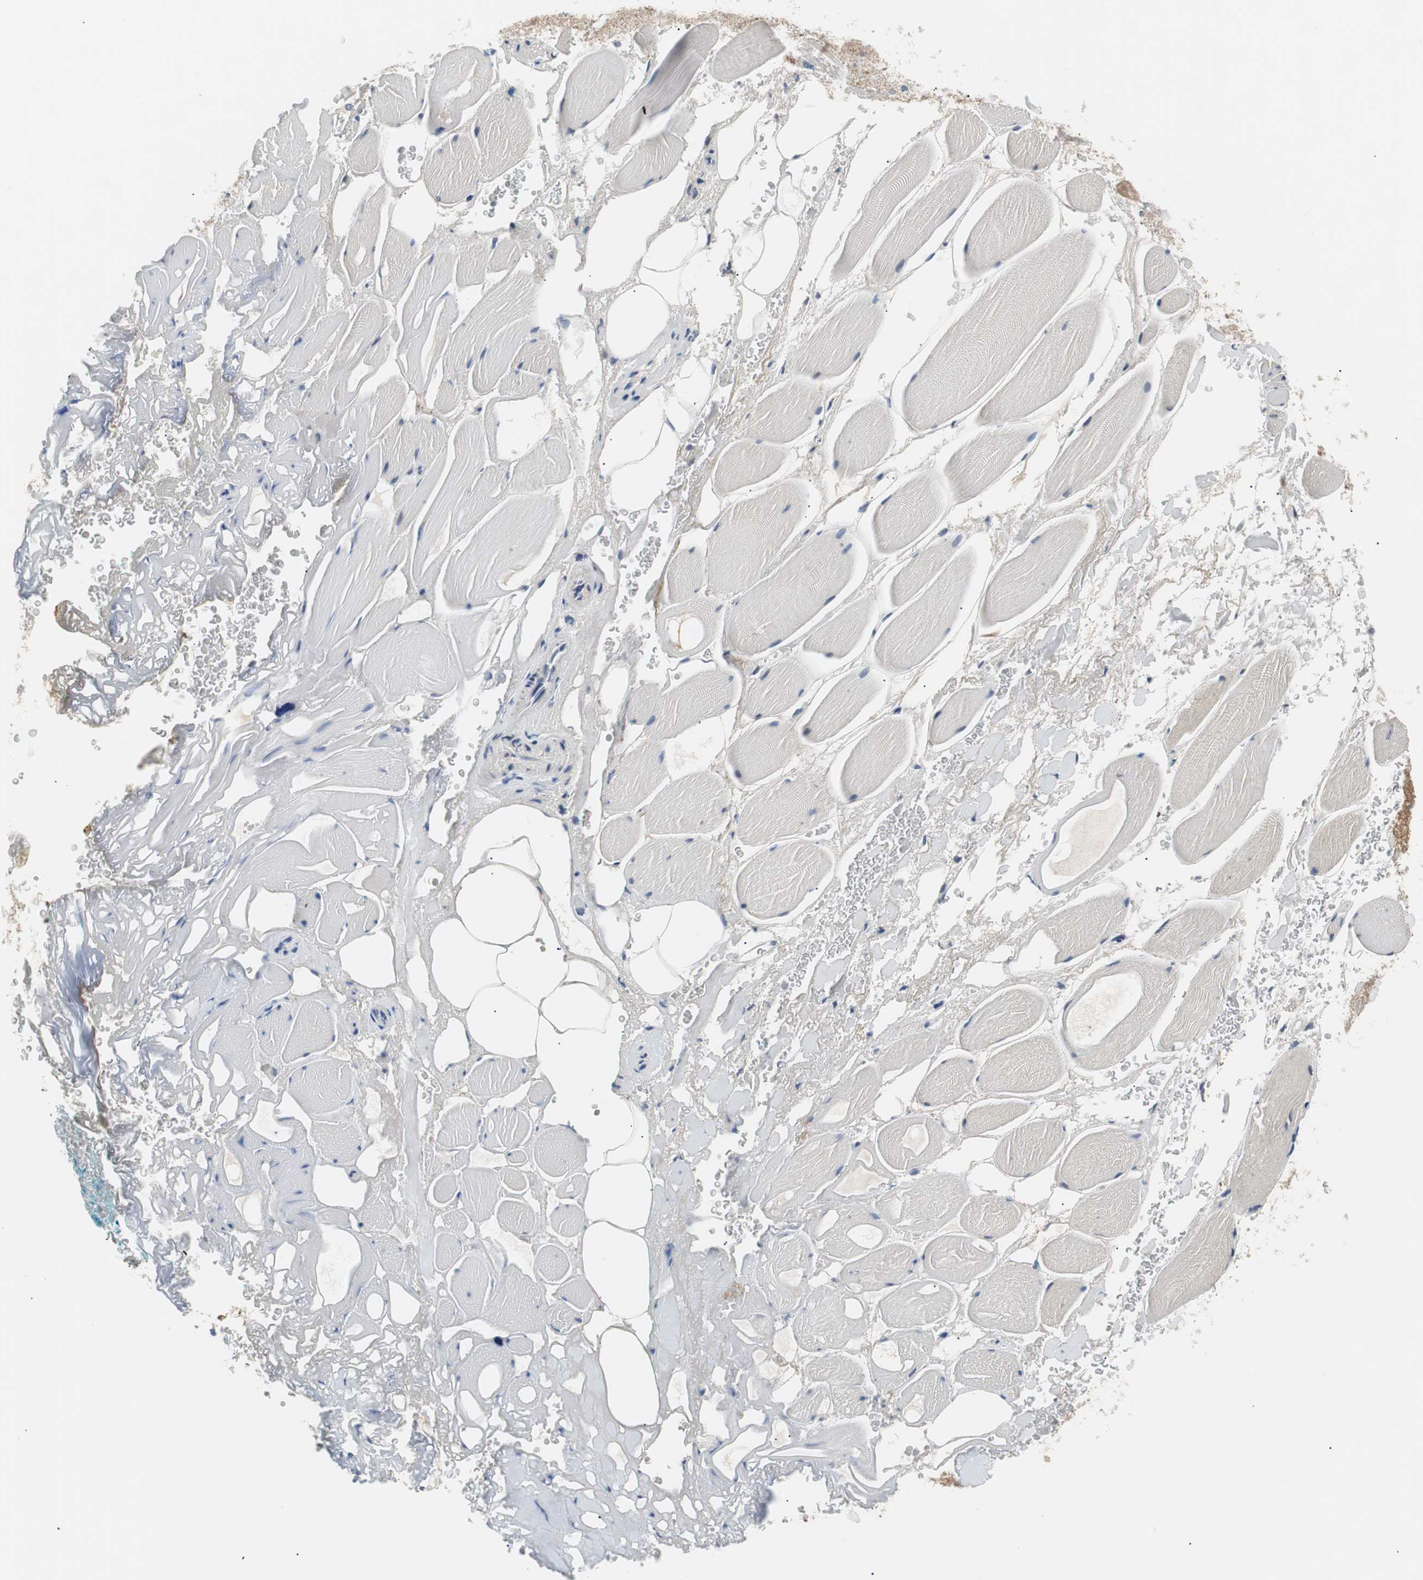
{"staining": {"intensity": "weak", "quantity": "<25%", "location": "none"}, "tissue": "adipose tissue", "cell_type": "Adipocytes", "image_type": "normal", "snomed": [{"axis": "morphology", "description": "Normal tissue, NOS"}, {"axis": "topography", "description": "Soft tissue"}, {"axis": "topography", "description": "Peripheral nerve tissue"}], "caption": "Protein analysis of unremarkable adipose tissue demonstrates no significant expression in adipocytes.", "gene": "MAP2K4", "patient": {"sex": "female", "age": 71}}